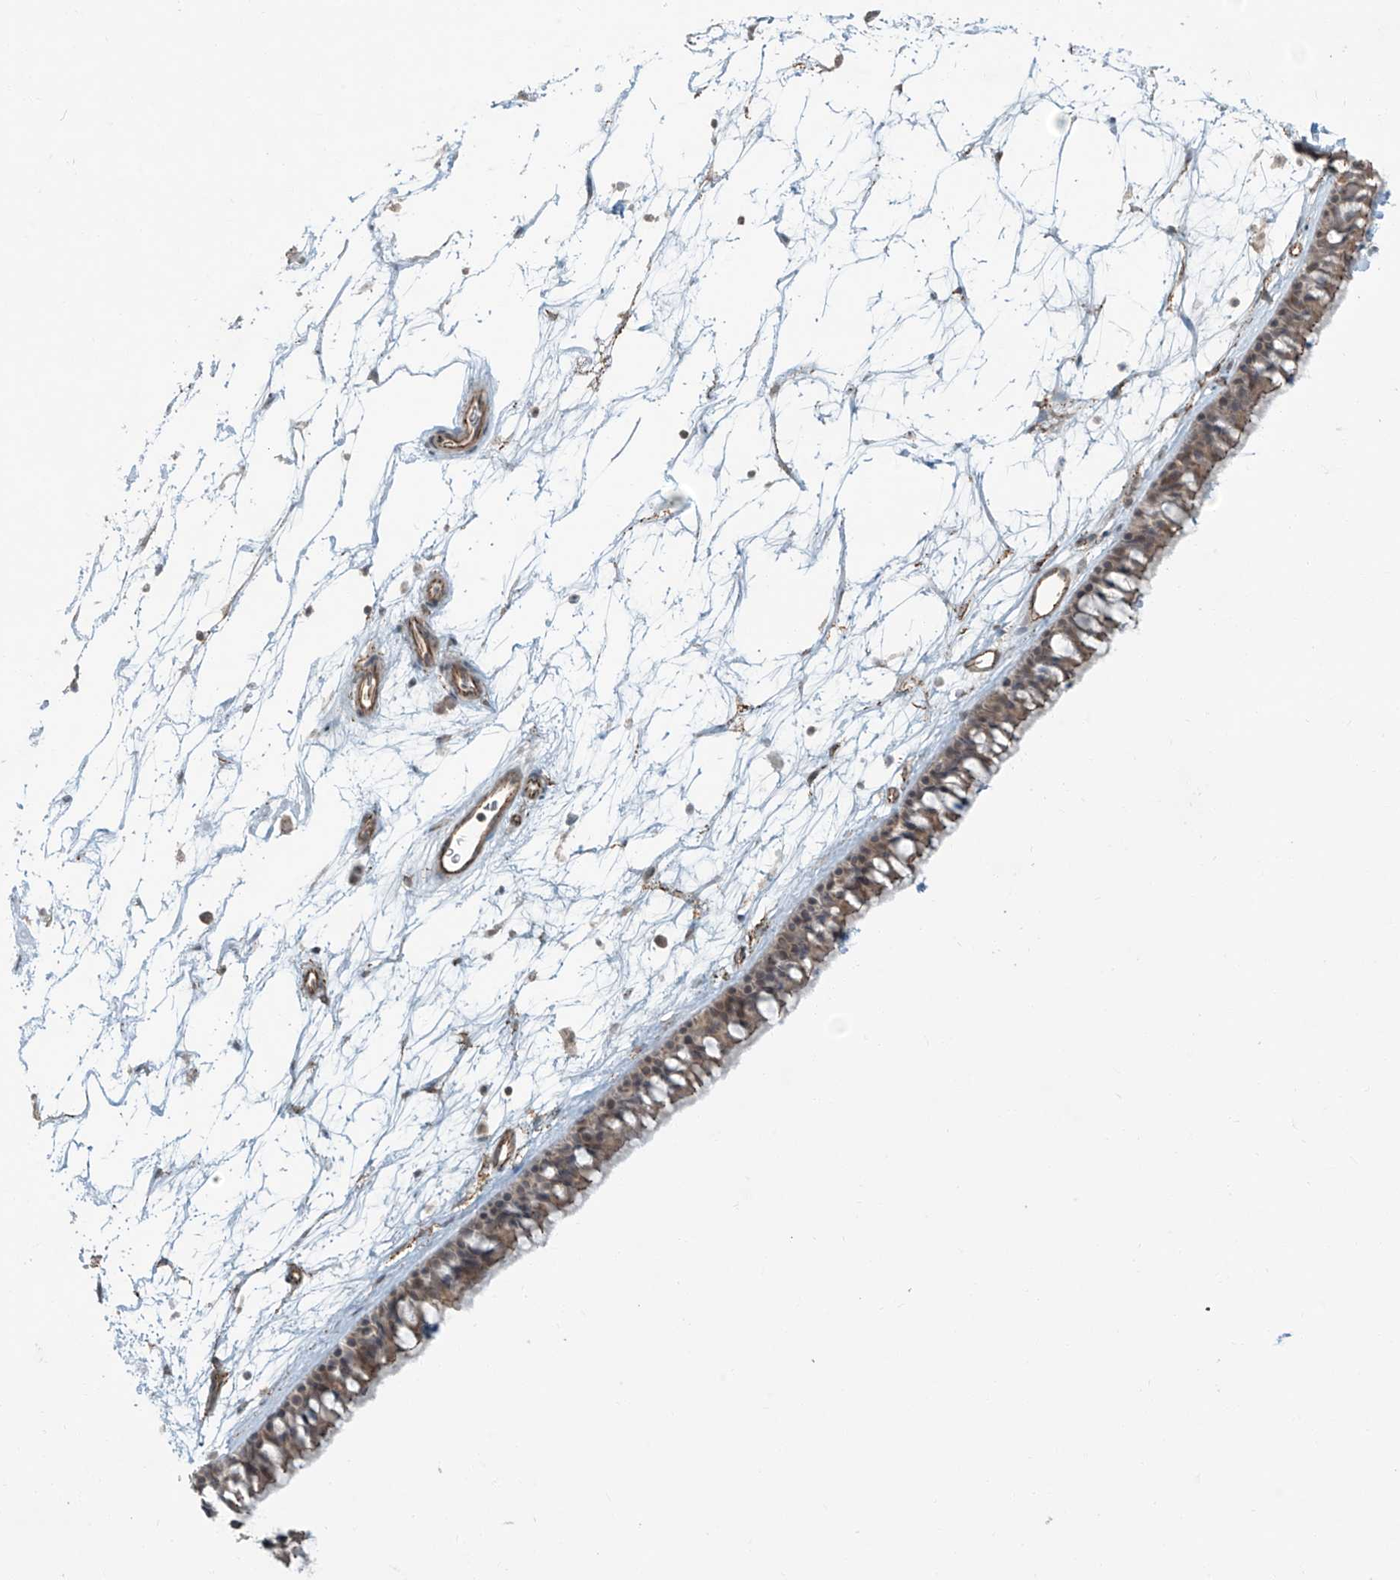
{"staining": {"intensity": "moderate", "quantity": "<25%", "location": "cytoplasmic/membranous"}, "tissue": "nasopharynx", "cell_type": "Respiratory epithelial cells", "image_type": "normal", "snomed": [{"axis": "morphology", "description": "Normal tissue, NOS"}, {"axis": "topography", "description": "Nasopharynx"}], "caption": "Protein expression by immunohistochemistry (IHC) displays moderate cytoplasmic/membranous staining in about <25% of respiratory epithelial cells in unremarkable nasopharynx.", "gene": "ZNF16", "patient": {"sex": "male", "age": 64}}